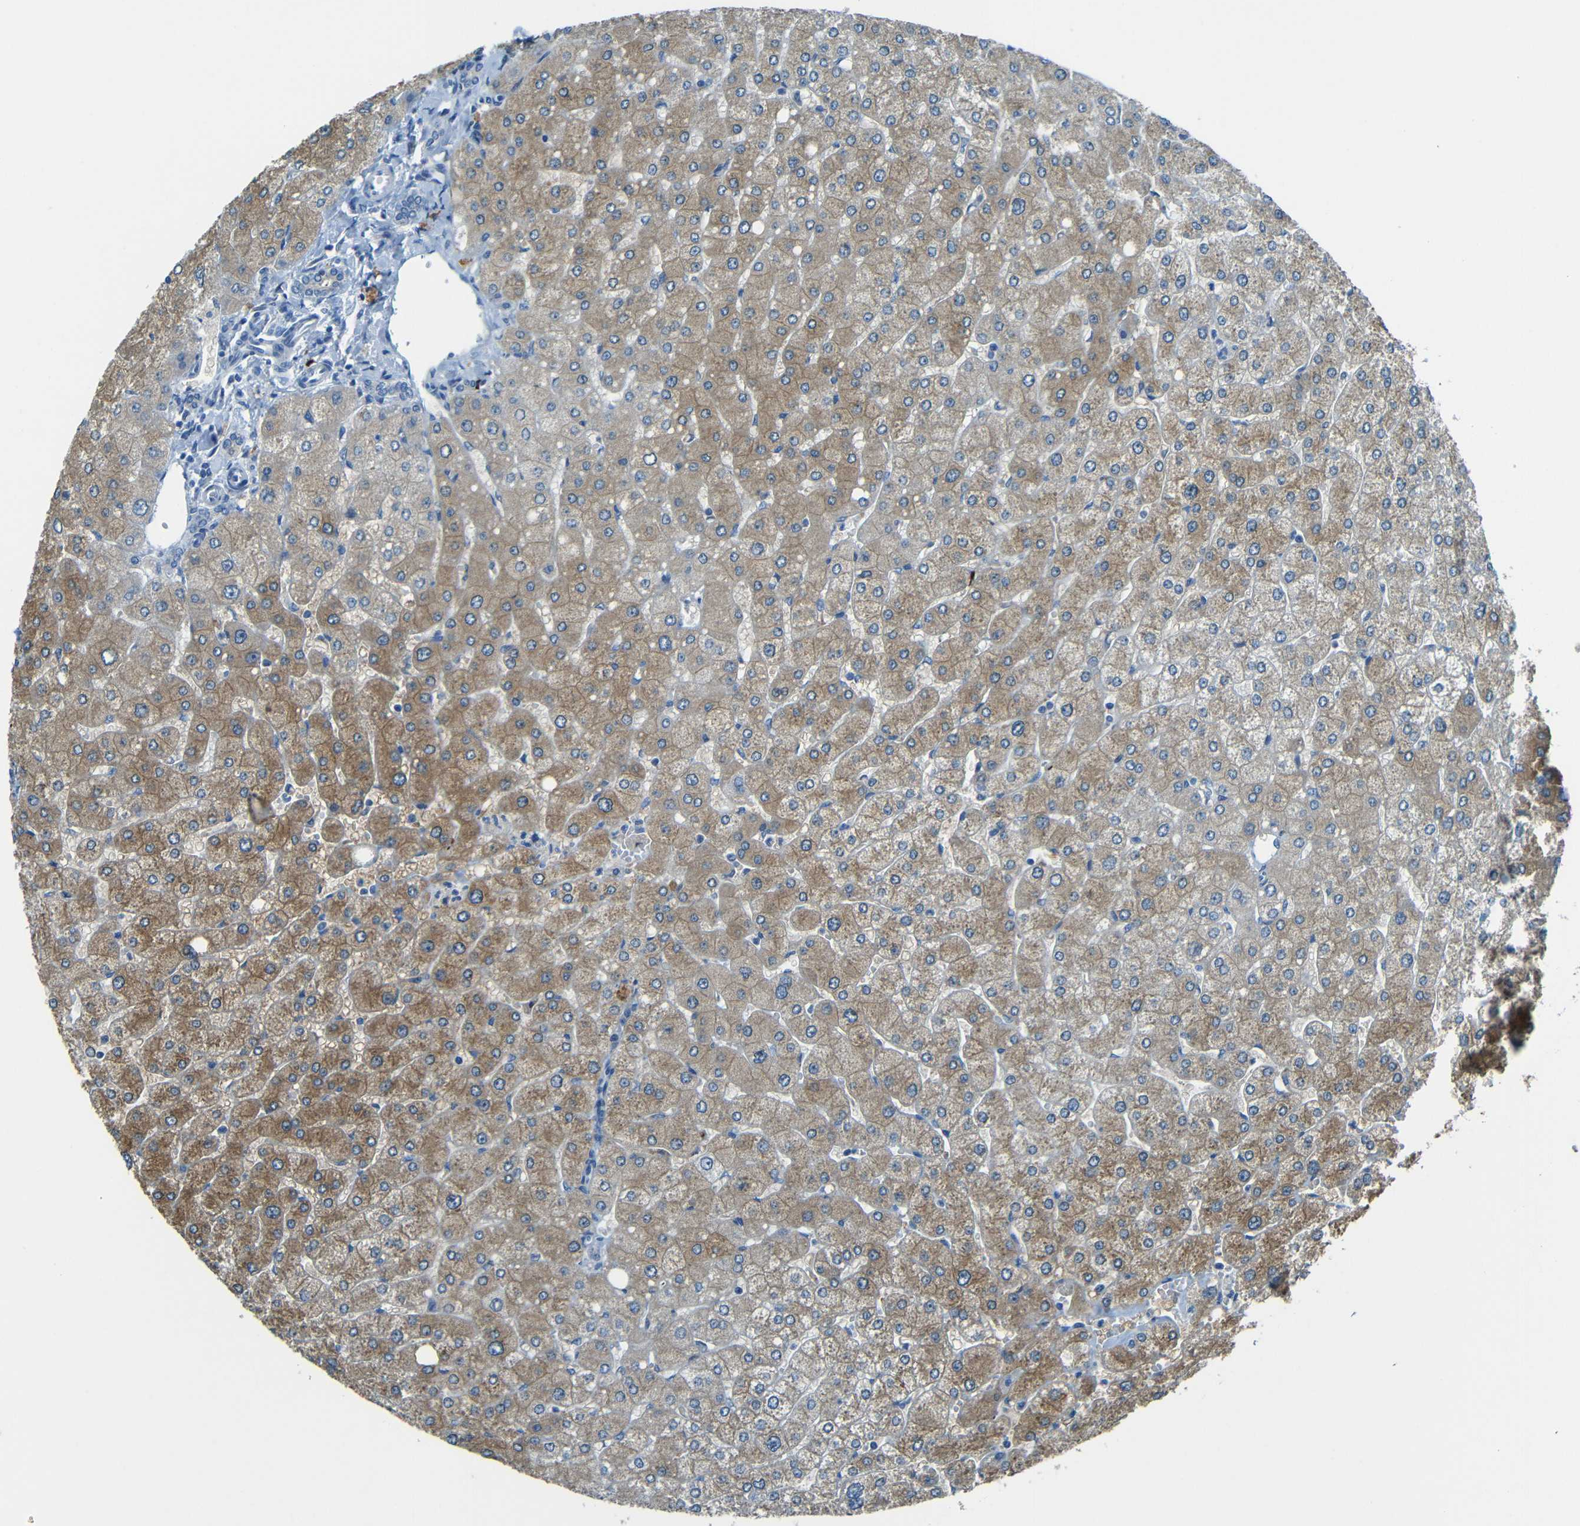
{"staining": {"intensity": "weak", "quantity": "<25%", "location": "cytoplasmic/membranous"}, "tissue": "liver", "cell_type": "Cholangiocytes", "image_type": "normal", "snomed": [{"axis": "morphology", "description": "Normal tissue, NOS"}, {"axis": "topography", "description": "Liver"}], "caption": "The IHC image has no significant expression in cholangiocytes of liver. Nuclei are stained in blue.", "gene": "CYP26B1", "patient": {"sex": "male", "age": 55}}